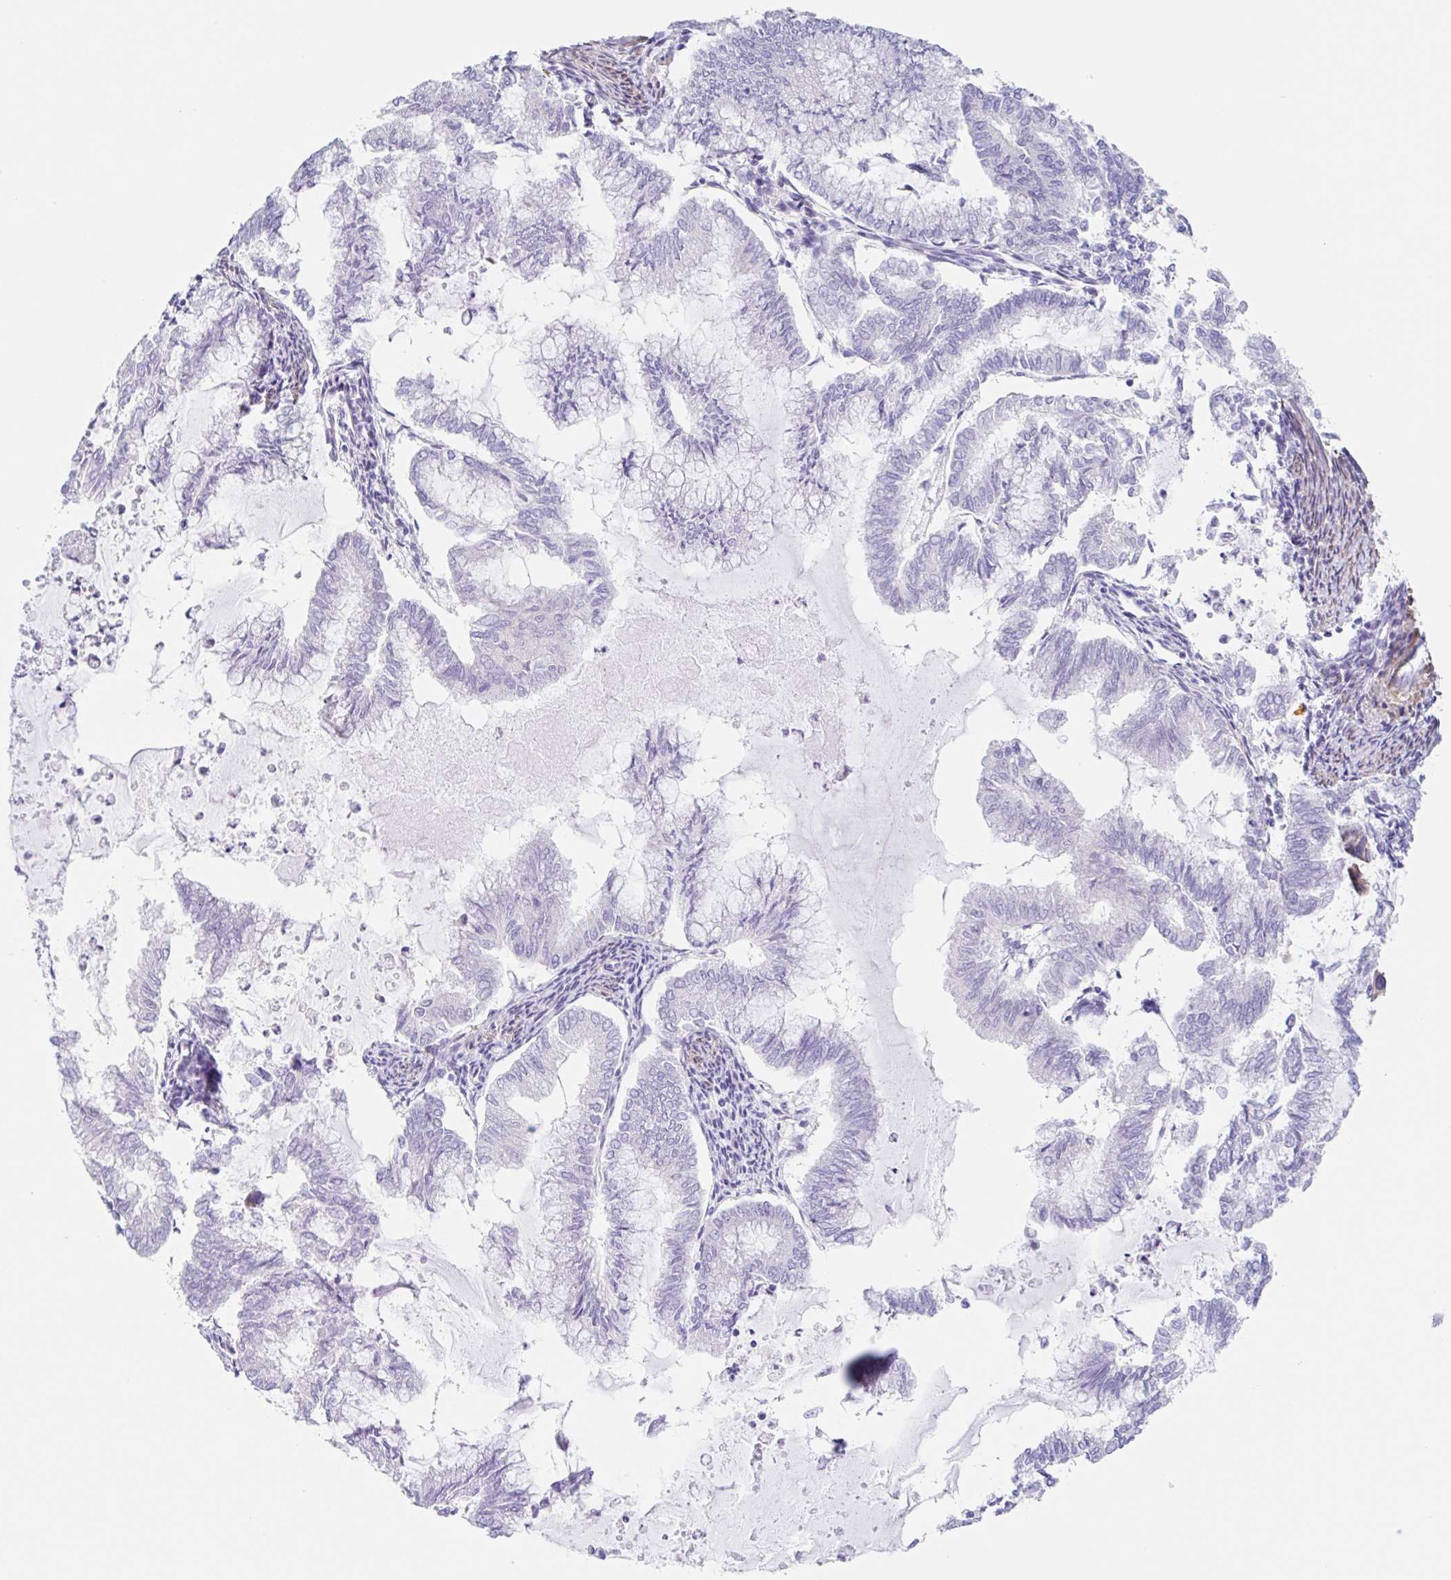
{"staining": {"intensity": "negative", "quantity": "none", "location": "none"}, "tissue": "endometrial cancer", "cell_type": "Tumor cells", "image_type": "cancer", "snomed": [{"axis": "morphology", "description": "Adenocarcinoma, NOS"}, {"axis": "topography", "description": "Endometrium"}], "caption": "Tumor cells show no significant protein staining in adenocarcinoma (endometrial). (IHC, brightfield microscopy, high magnification).", "gene": "DCAF17", "patient": {"sex": "female", "age": 79}}